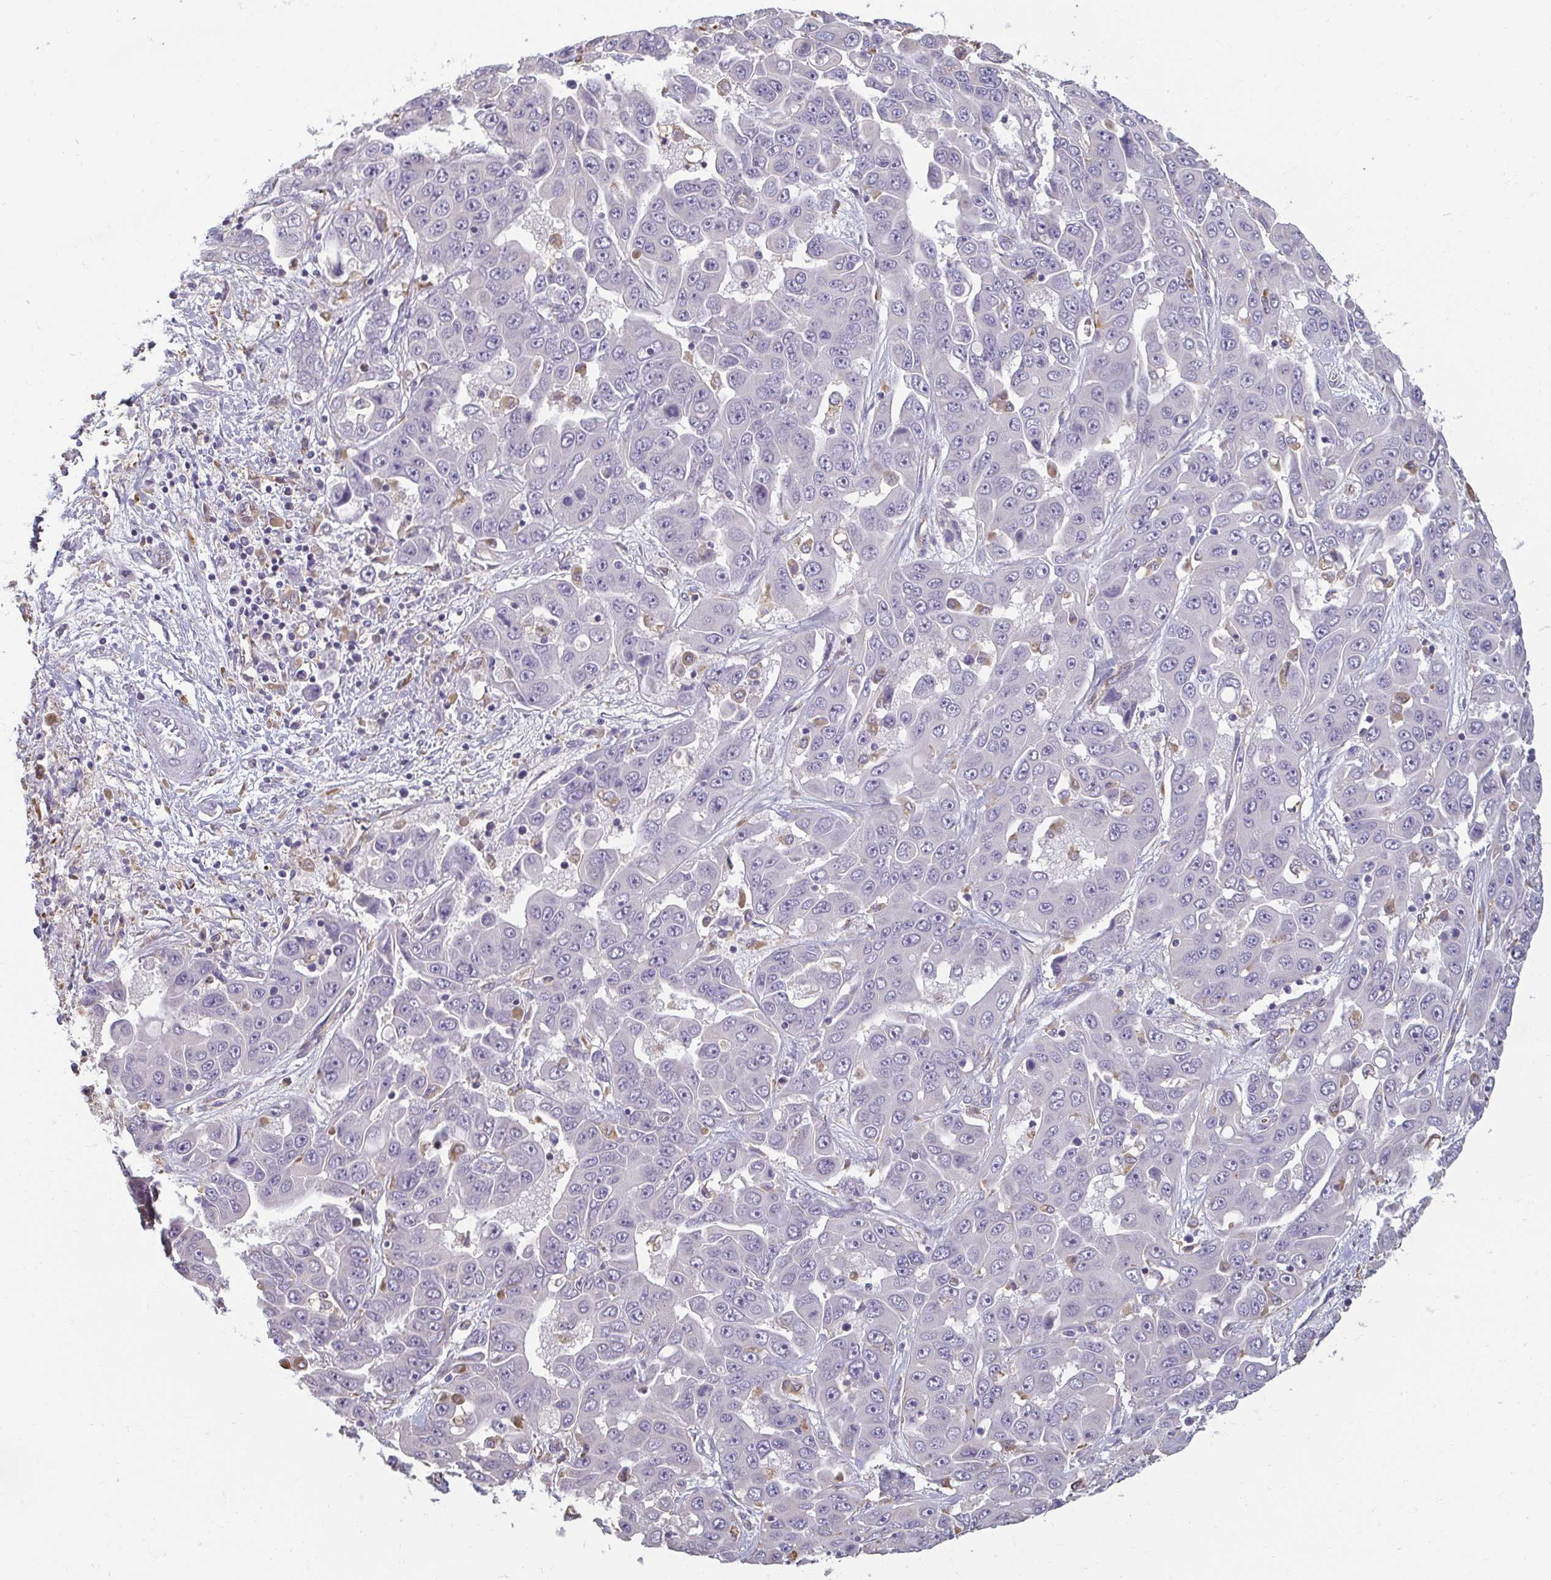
{"staining": {"intensity": "negative", "quantity": "none", "location": "none"}, "tissue": "liver cancer", "cell_type": "Tumor cells", "image_type": "cancer", "snomed": [{"axis": "morphology", "description": "Cholangiocarcinoma"}, {"axis": "topography", "description": "Liver"}], "caption": "Protein analysis of liver cancer demonstrates no significant expression in tumor cells.", "gene": "PDE2A", "patient": {"sex": "female", "age": 52}}